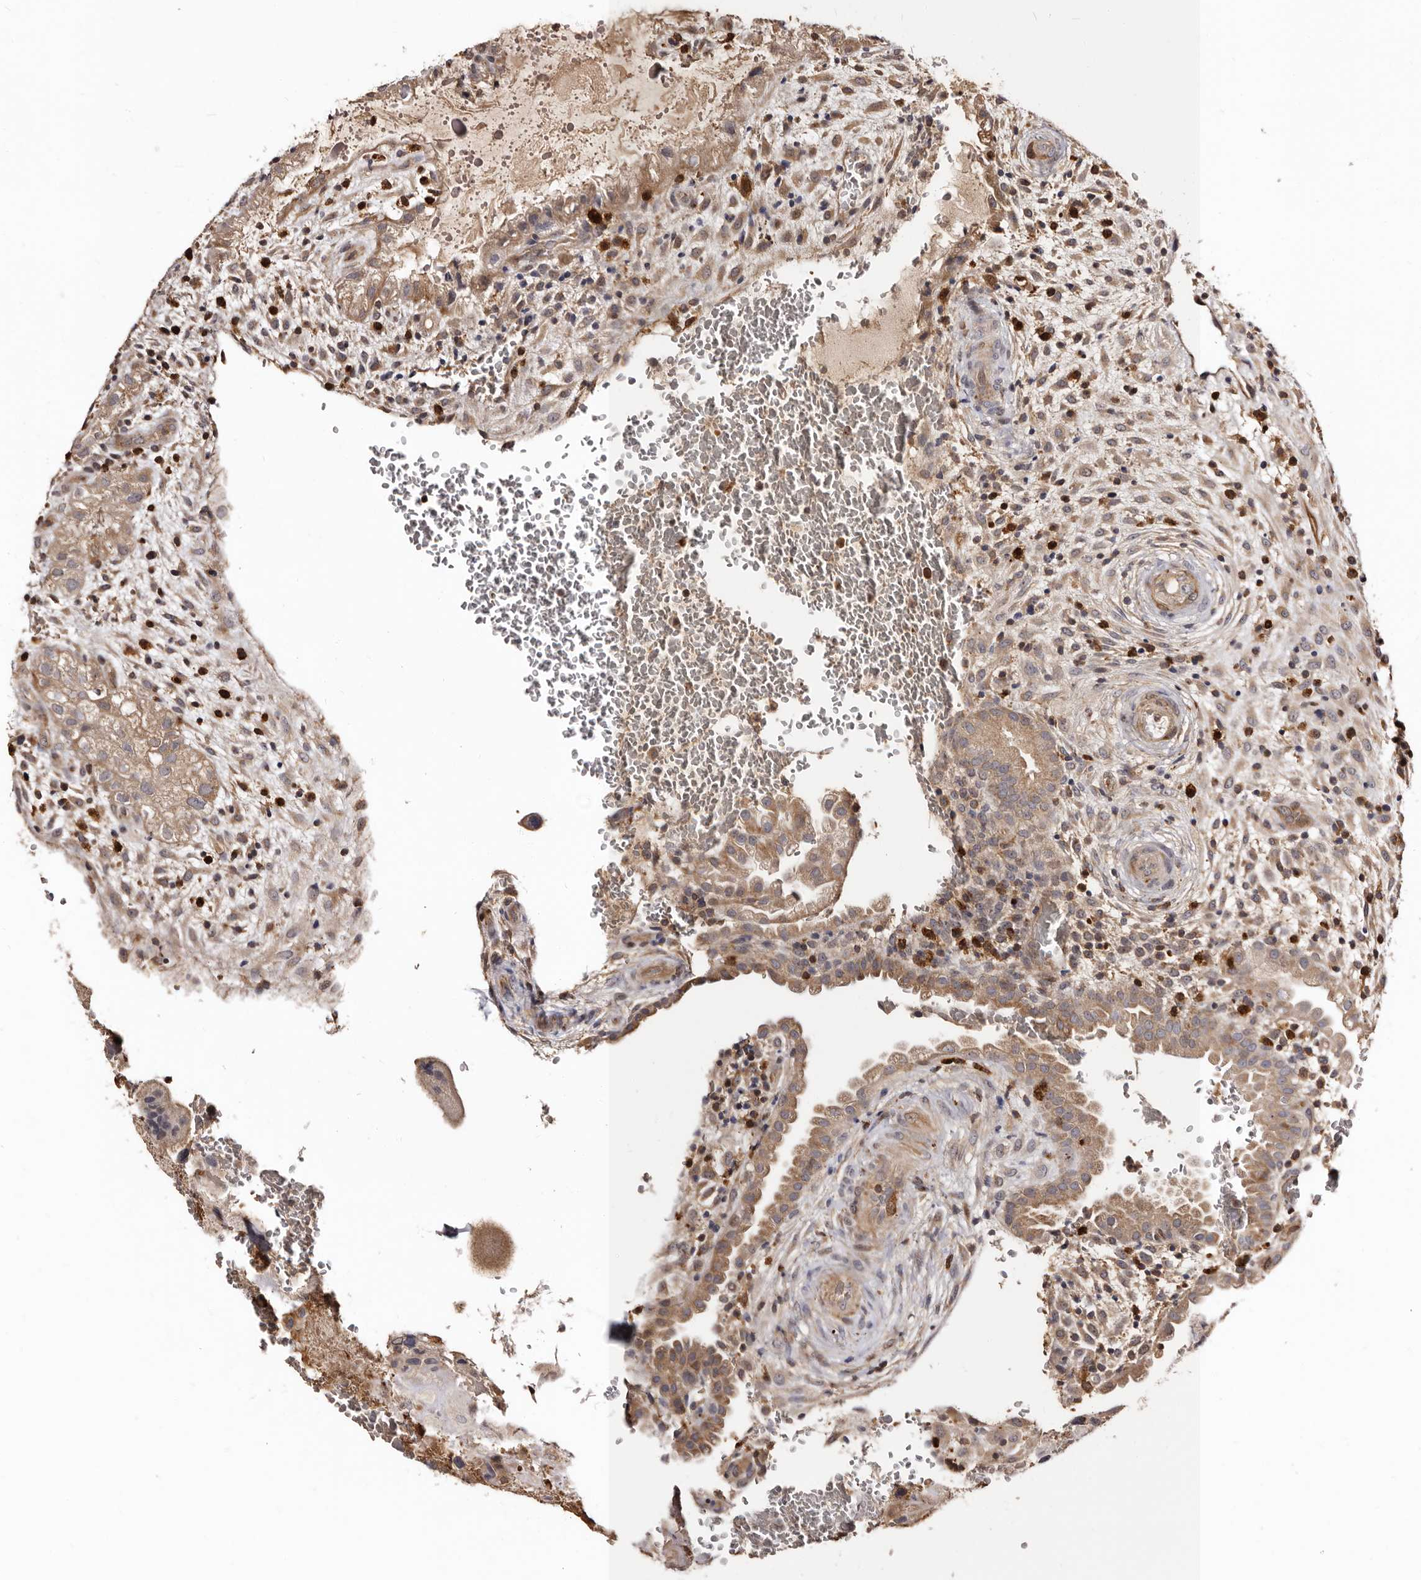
{"staining": {"intensity": "moderate", "quantity": ">75%", "location": "cytoplasmic/membranous"}, "tissue": "placenta", "cell_type": "Decidual cells", "image_type": "normal", "snomed": [{"axis": "morphology", "description": "Normal tissue, NOS"}, {"axis": "topography", "description": "Placenta"}], "caption": "This histopathology image reveals immunohistochemistry (IHC) staining of unremarkable placenta, with medium moderate cytoplasmic/membranous expression in approximately >75% of decidual cells.", "gene": "BAX", "patient": {"sex": "female", "age": 35}}